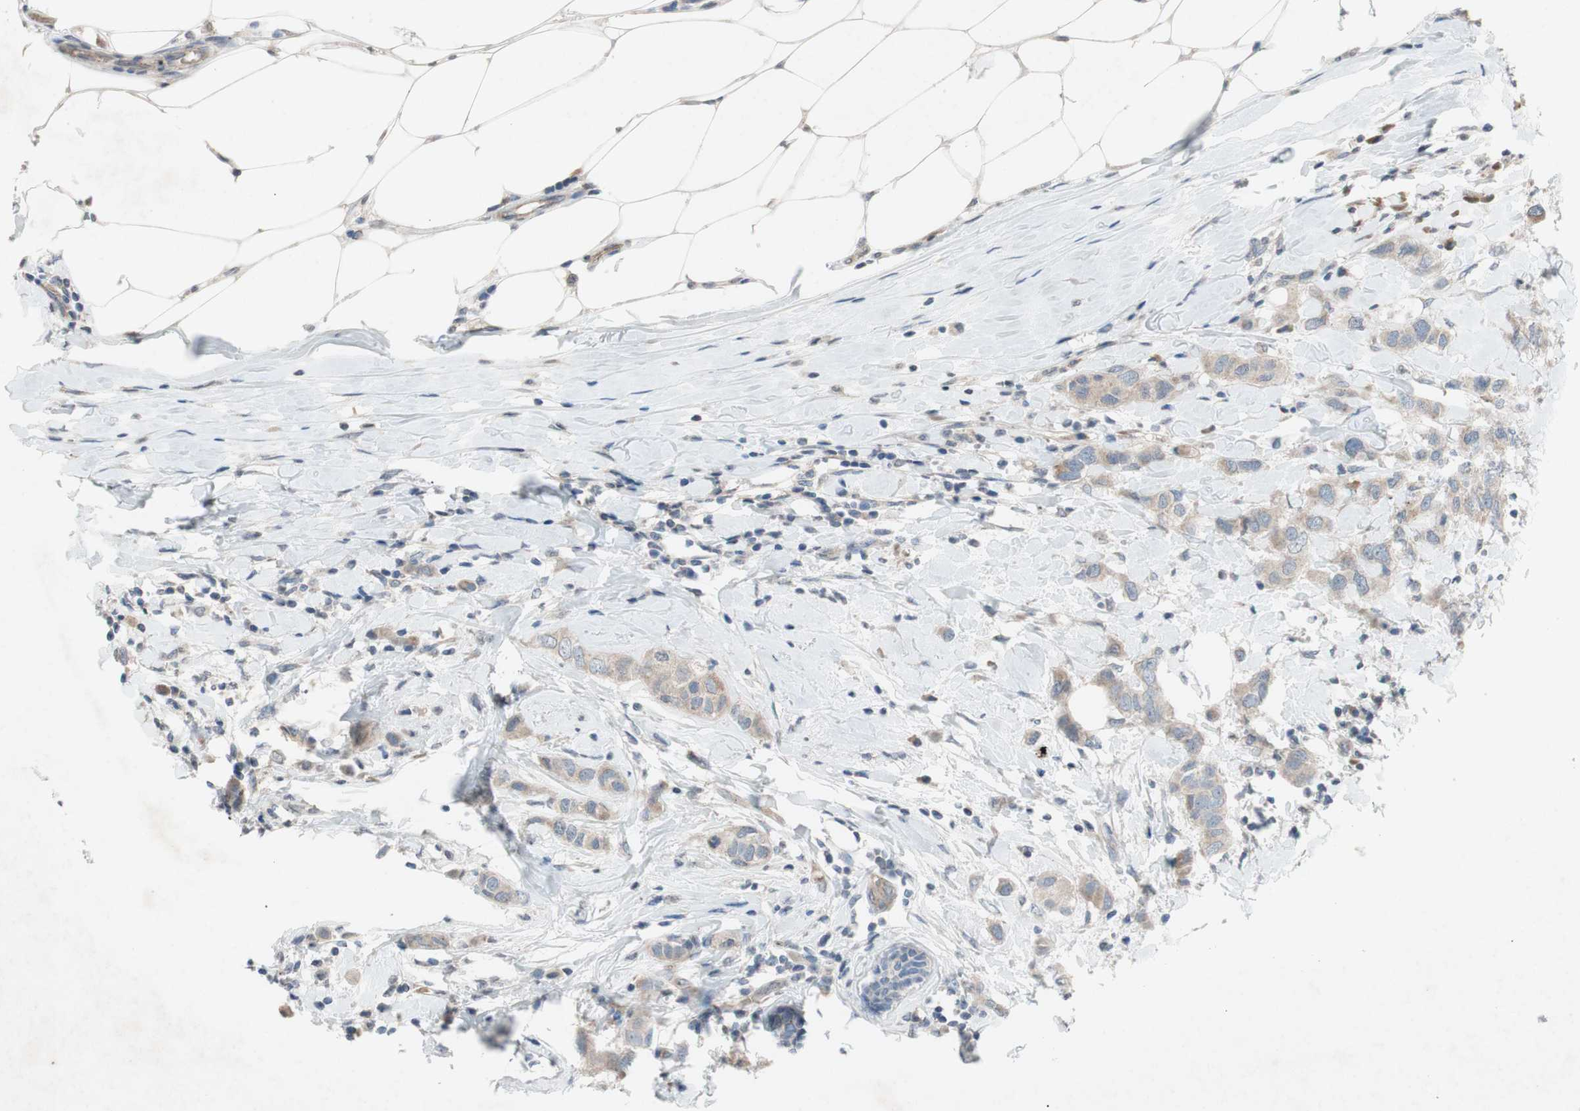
{"staining": {"intensity": "weak", "quantity": ">75%", "location": "cytoplasmic/membranous"}, "tissue": "breast cancer", "cell_type": "Tumor cells", "image_type": "cancer", "snomed": [{"axis": "morphology", "description": "Duct carcinoma"}, {"axis": "topography", "description": "Breast"}], "caption": "Breast cancer (infiltrating ductal carcinoma) stained with DAB (3,3'-diaminobenzidine) immunohistochemistry exhibits low levels of weak cytoplasmic/membranous staining in approximately >75% of tumor cells. The staining is performed using DAB (3,3'-diaminobenzidine) brown chromogen to label protein expression. The nuclei are counter-stained blue using hematoxylin.", "gene": "ADD2", "patient": {"sex": "female", "age": 50}}